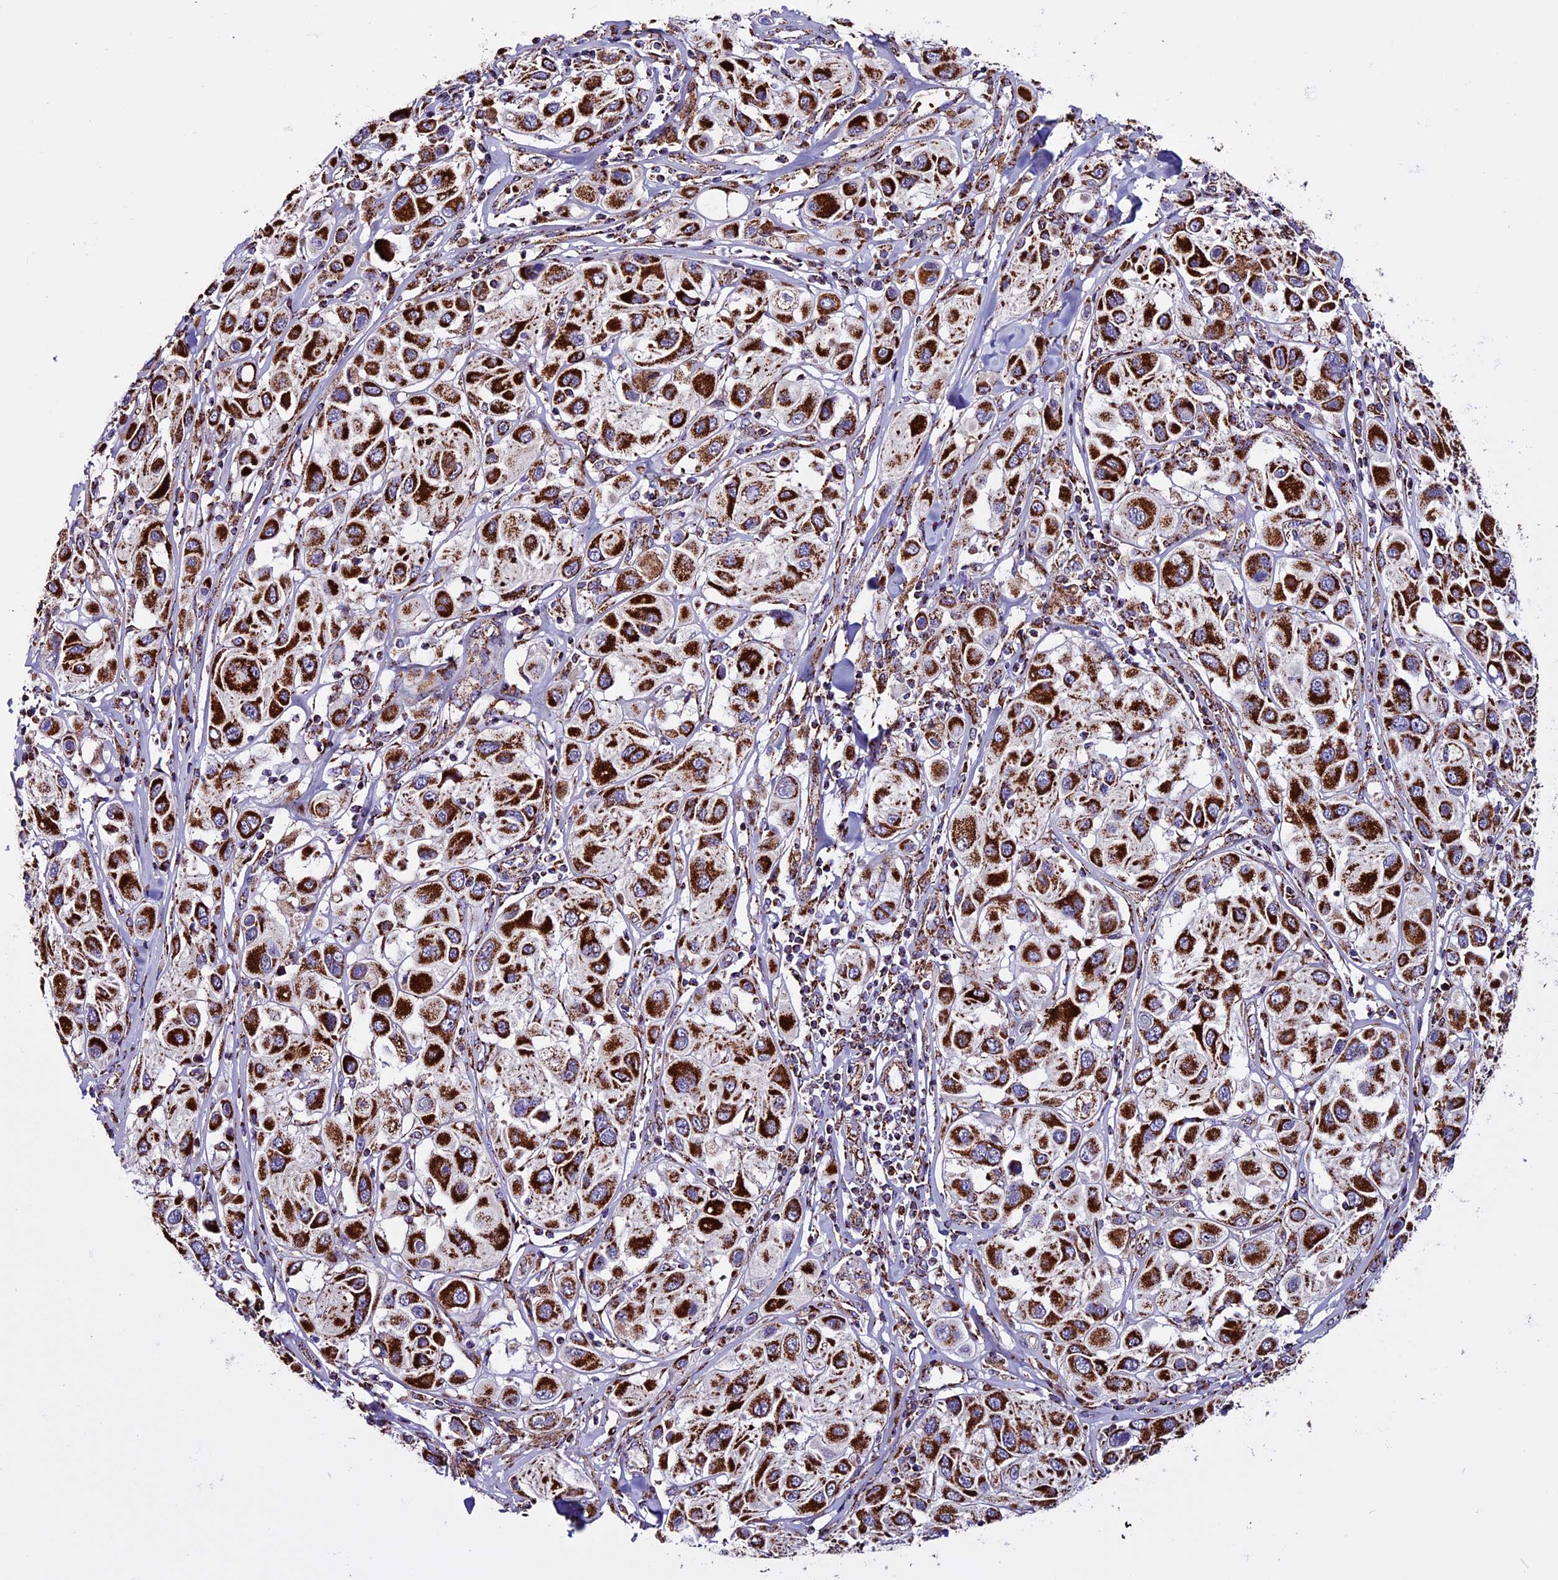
{"staining": {"intensity": "strong", "quantity": ">75%", "location": "cytoplasmic/membranous"}, "tissue": "melanoma", "cell_type": "Tumor cells", "image_type": "cancer", "snomed": [{"axis": "morphology", "description": "Malignant melanoma, Metastatic site"}, {"axis": "topography", "description": "Skin"}], "caption": "An image of melanoma stained for a protein exhibits strong cytoplasmic/membranous brown staining in tumor cells. The staining was performed using DAB to visualize the protein expression in brown, while the nuclei were stained in blue with hematoxylin (Magnification: 20x).", "gene": "CX3CL1", "patient": {"sex": "male", "age": 41}}